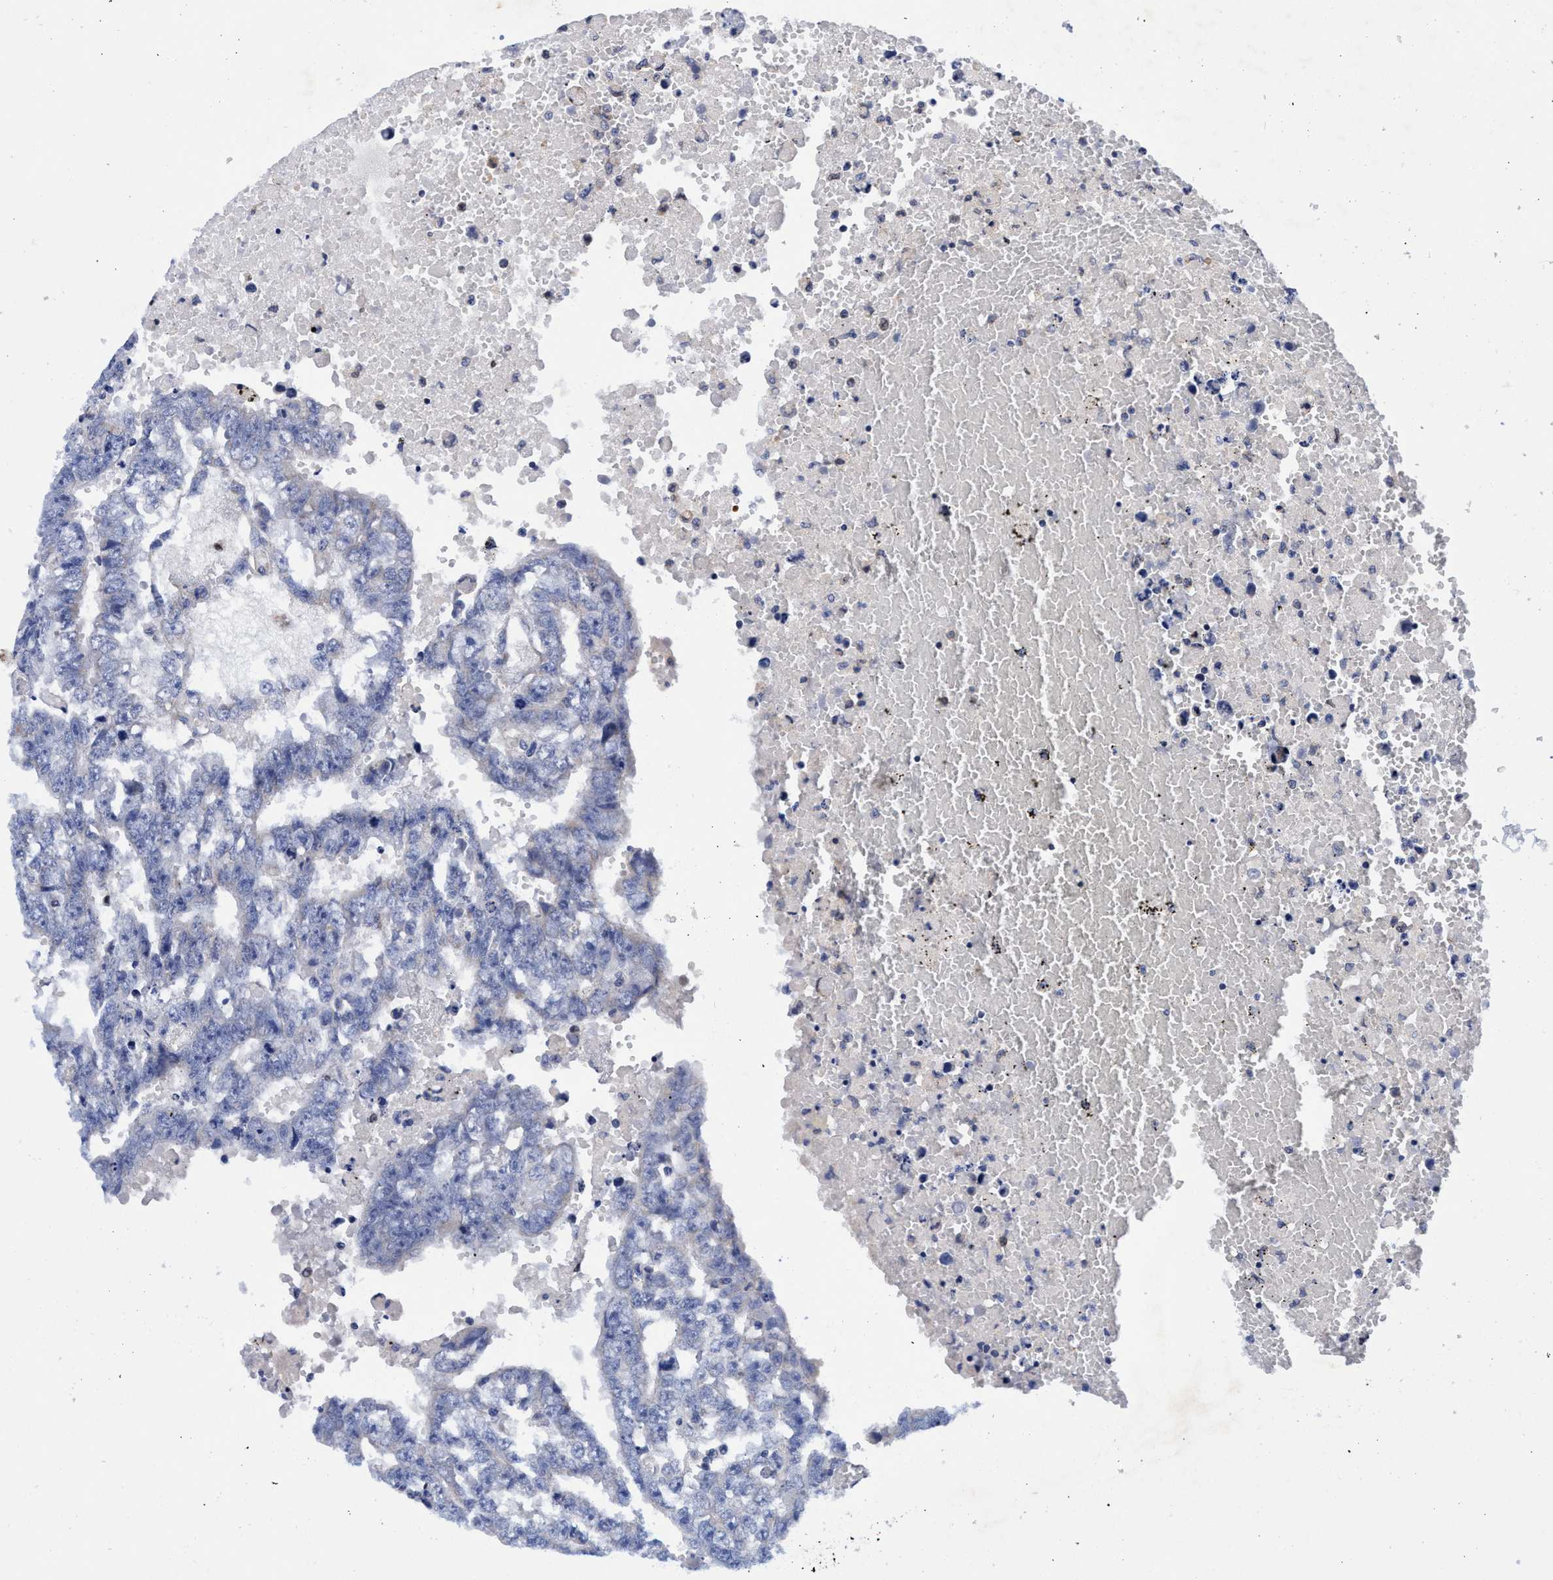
{"staining": {"intensity": "negative", "quantity": "none", "location": "none"}, "tissue": "testis cancer", "cell_type": "Tumor cells", "image_type": "cancer", "snomed": [{"axis": "morphology", "description": "Carcinoma, Embryonal, NOS"}, {"axis": "topography", "description": "Testis"}], "caption": "Testis embryonal carcinoma was stained to show a protein in brown. There is no significant expression in tumor cells.", "gene": "UBALD2", "patient": {"sex": "male", "age": 25}}